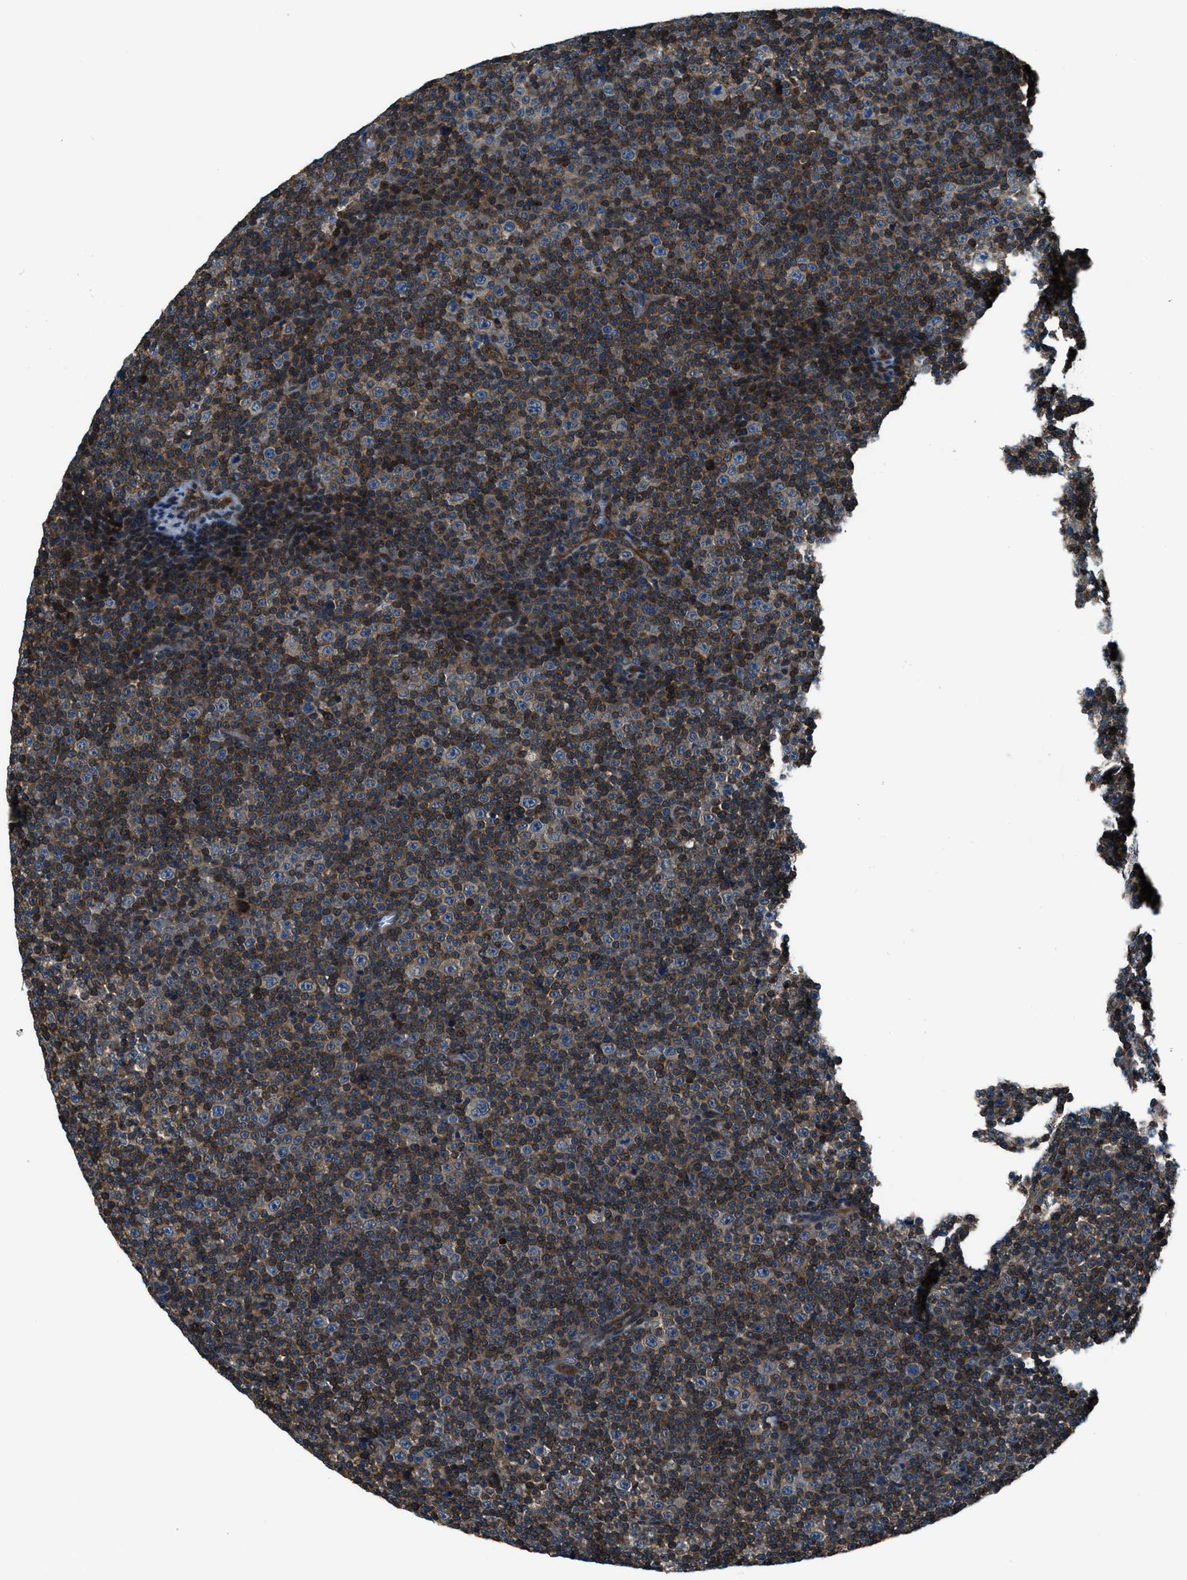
{"staining": {"intensity": "moderate", "quantity": ">75%", "location": "cytoplasmic/membranous"}, "tissue": "lymphoma", "cell_type": "Tumor cells", "image_type": "cancer", "snomed": [{"axis": "morphology", "description": "Malignant lymphoma, non-Hodgkin's type, Low grade"}, {"axis": "topography", "description": "Lymph node"}], "caption": "High-power microscopy captured an IHC photomicrograph of lymphoma, revealing moderate cytoplasmic/membranous staining in about >75% of tumor cells.", "gene": "HEBP2", "patient": {"sex": "female", "age": 67}}